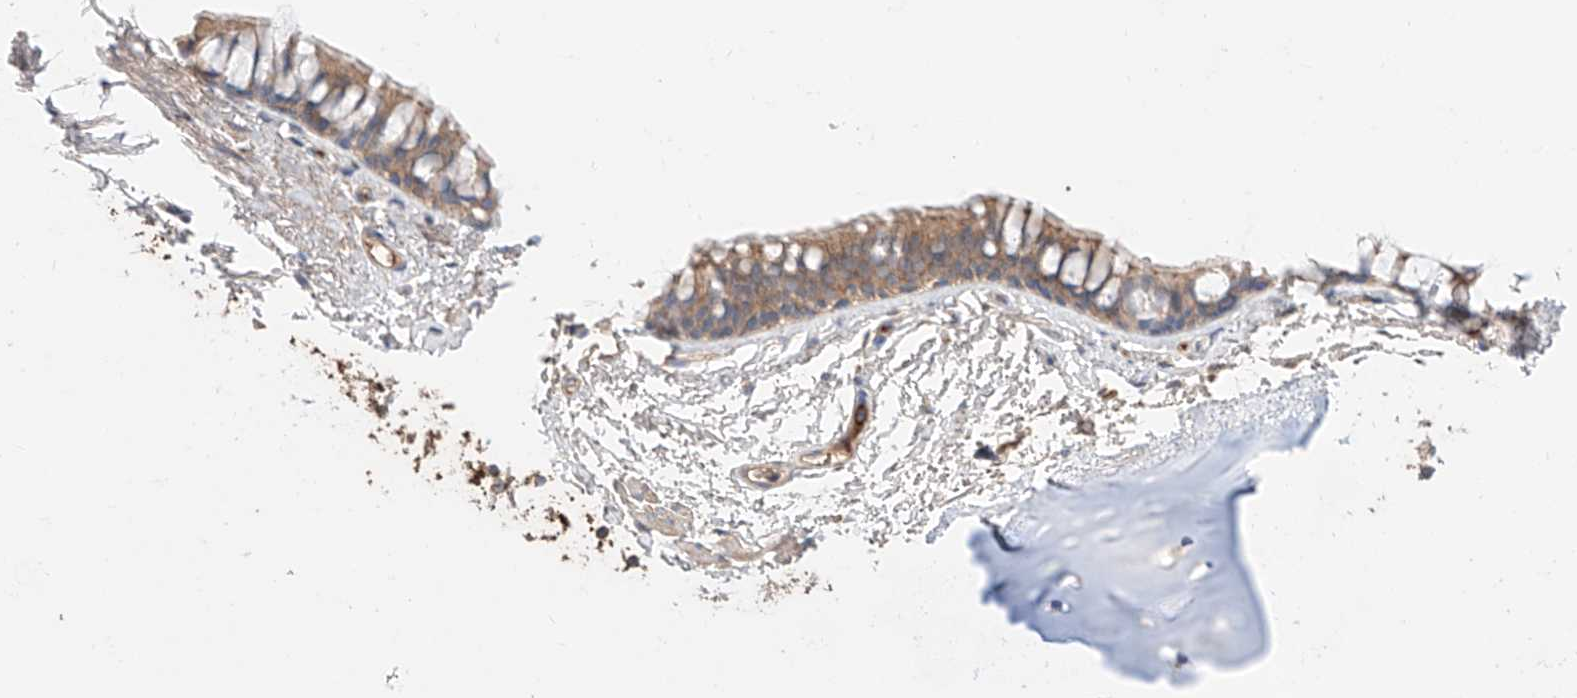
{"staining": {"intensity": "moderate", "quantity": ">75%", "location": "cytoplasmic/membranous"}, "tissue": "bronchus", "cell_type": "Respiratory epithelial cells", "image_type": "normal", "snomed": [{"axis": "morphology", "description": "Normal tissue, NOS"}, {"axis": "topography", "description": "Cartilage tissue"}, {"axis": "topography", "description": "Bronchus"}], "caption": "High-power microscopy captured an immunohistochemistry (IHC) photomicrograph of unremarkable bronchus, revealing moderate cytoplasmic/membranous positivity in about >75% of respiratory epithelial cells. The staining was performed using DAB (3,3'-diaminobenzidine) to visualize the protein expression in brown, while the nuclei were stained in blue with hematoxylin (Magnification: 20x).", "gene": "PGGT1B", "patient": {"sex": "female", "age": 73}}